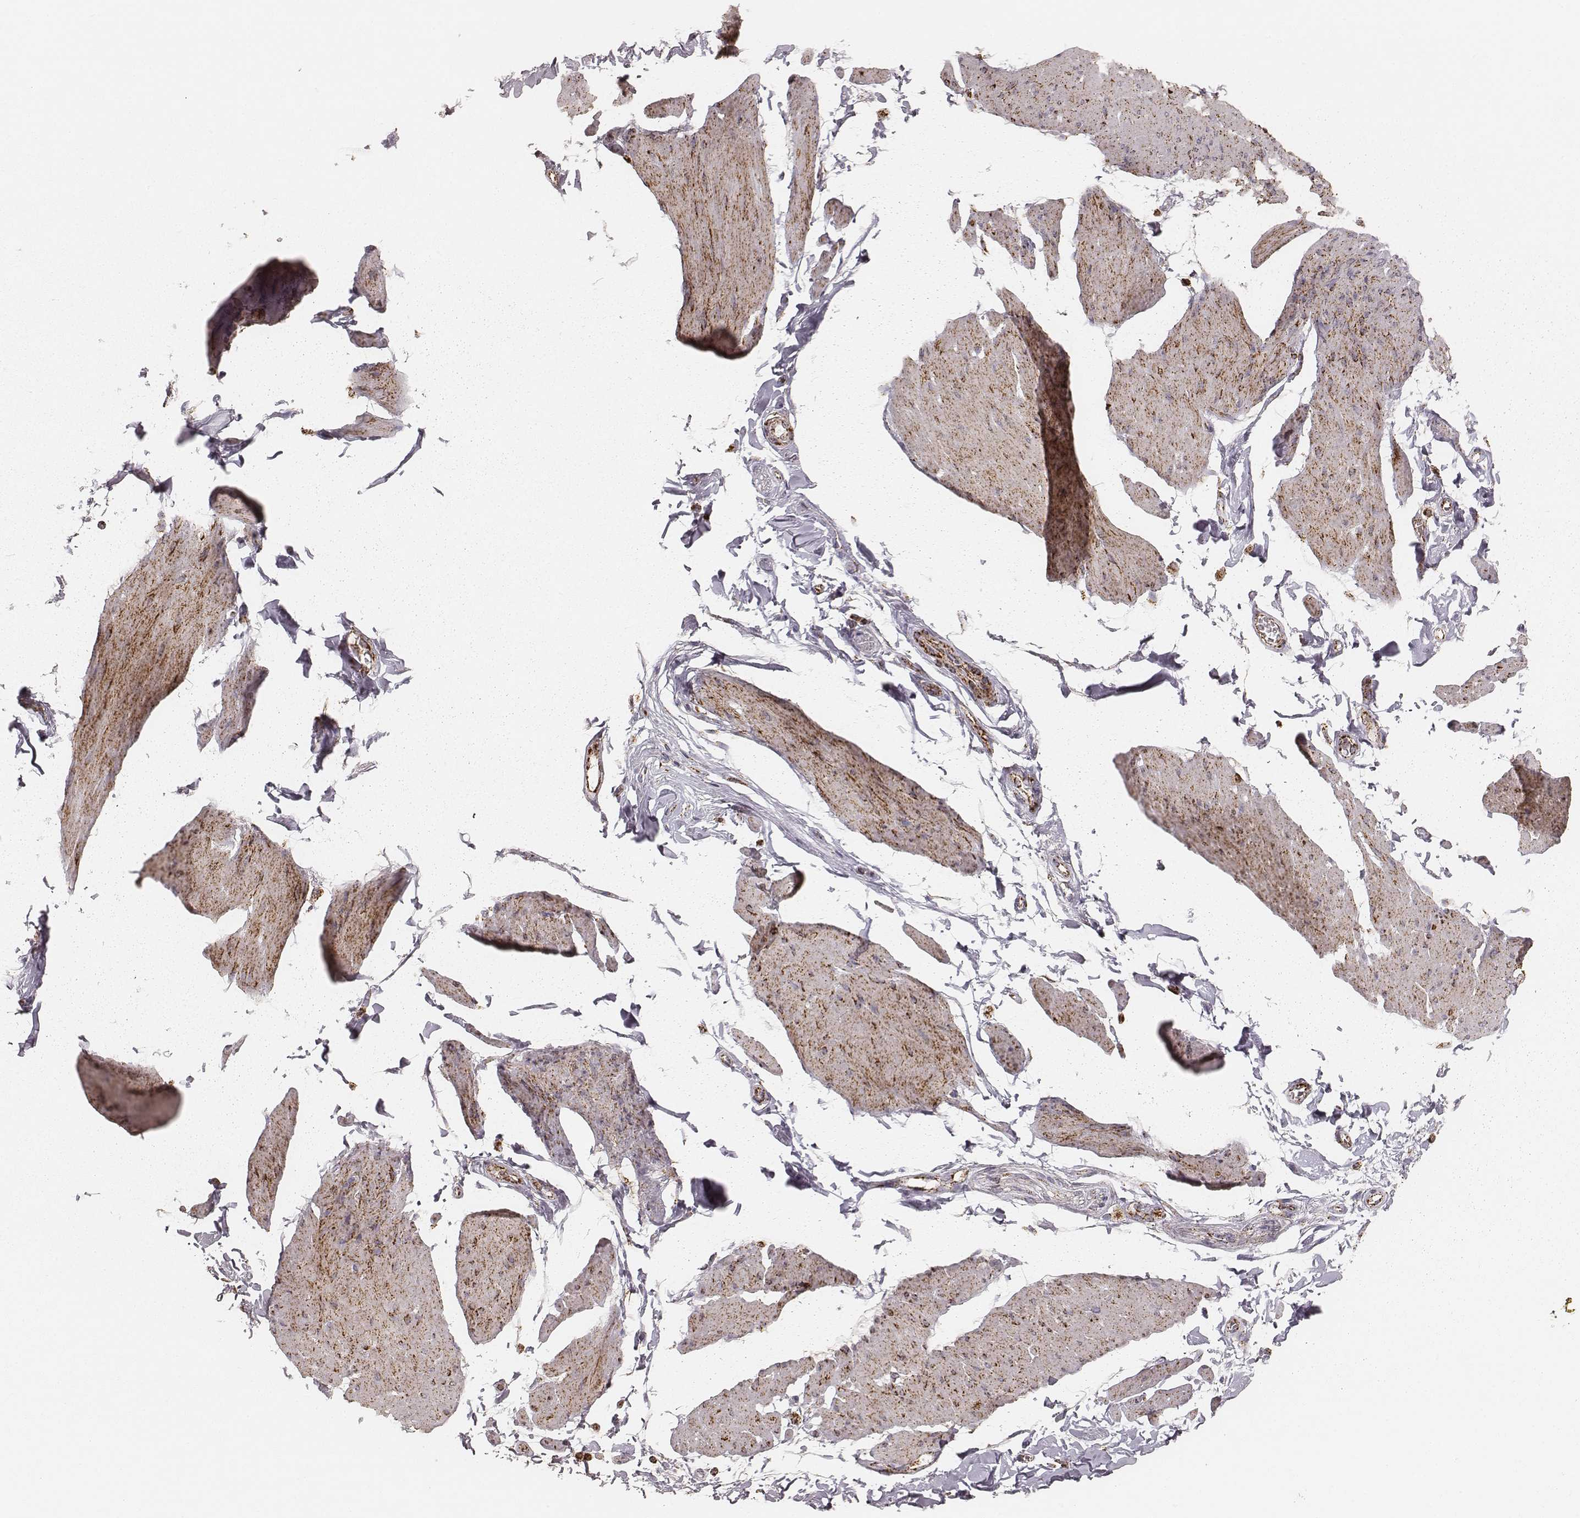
{"staining": {"intensity": "strong", "quantity": ">75%", "location": "cytoplasmic/membranous"}, "tissue": "smooth muscle", "cell_type": "Smooth muscle cells", "image_type": "normal", "snomed": [{"axis": "morphology", "description": "Normal tissue, NOS"}, {"axis": "topography", "description": "Adipose tissue"}, {"axis": "topography", "description": "Smooth muscle"}, {"axis": "topography", "description": "Peripheral nerve tissue"}], "caption": "Protein staining displays strong cytoplasmic/membranous expression in approximately >75% of smooth muscle cells in normal smooth muscle.", "gene": "CS", "patient": {"sex": "male", "age": 83}}